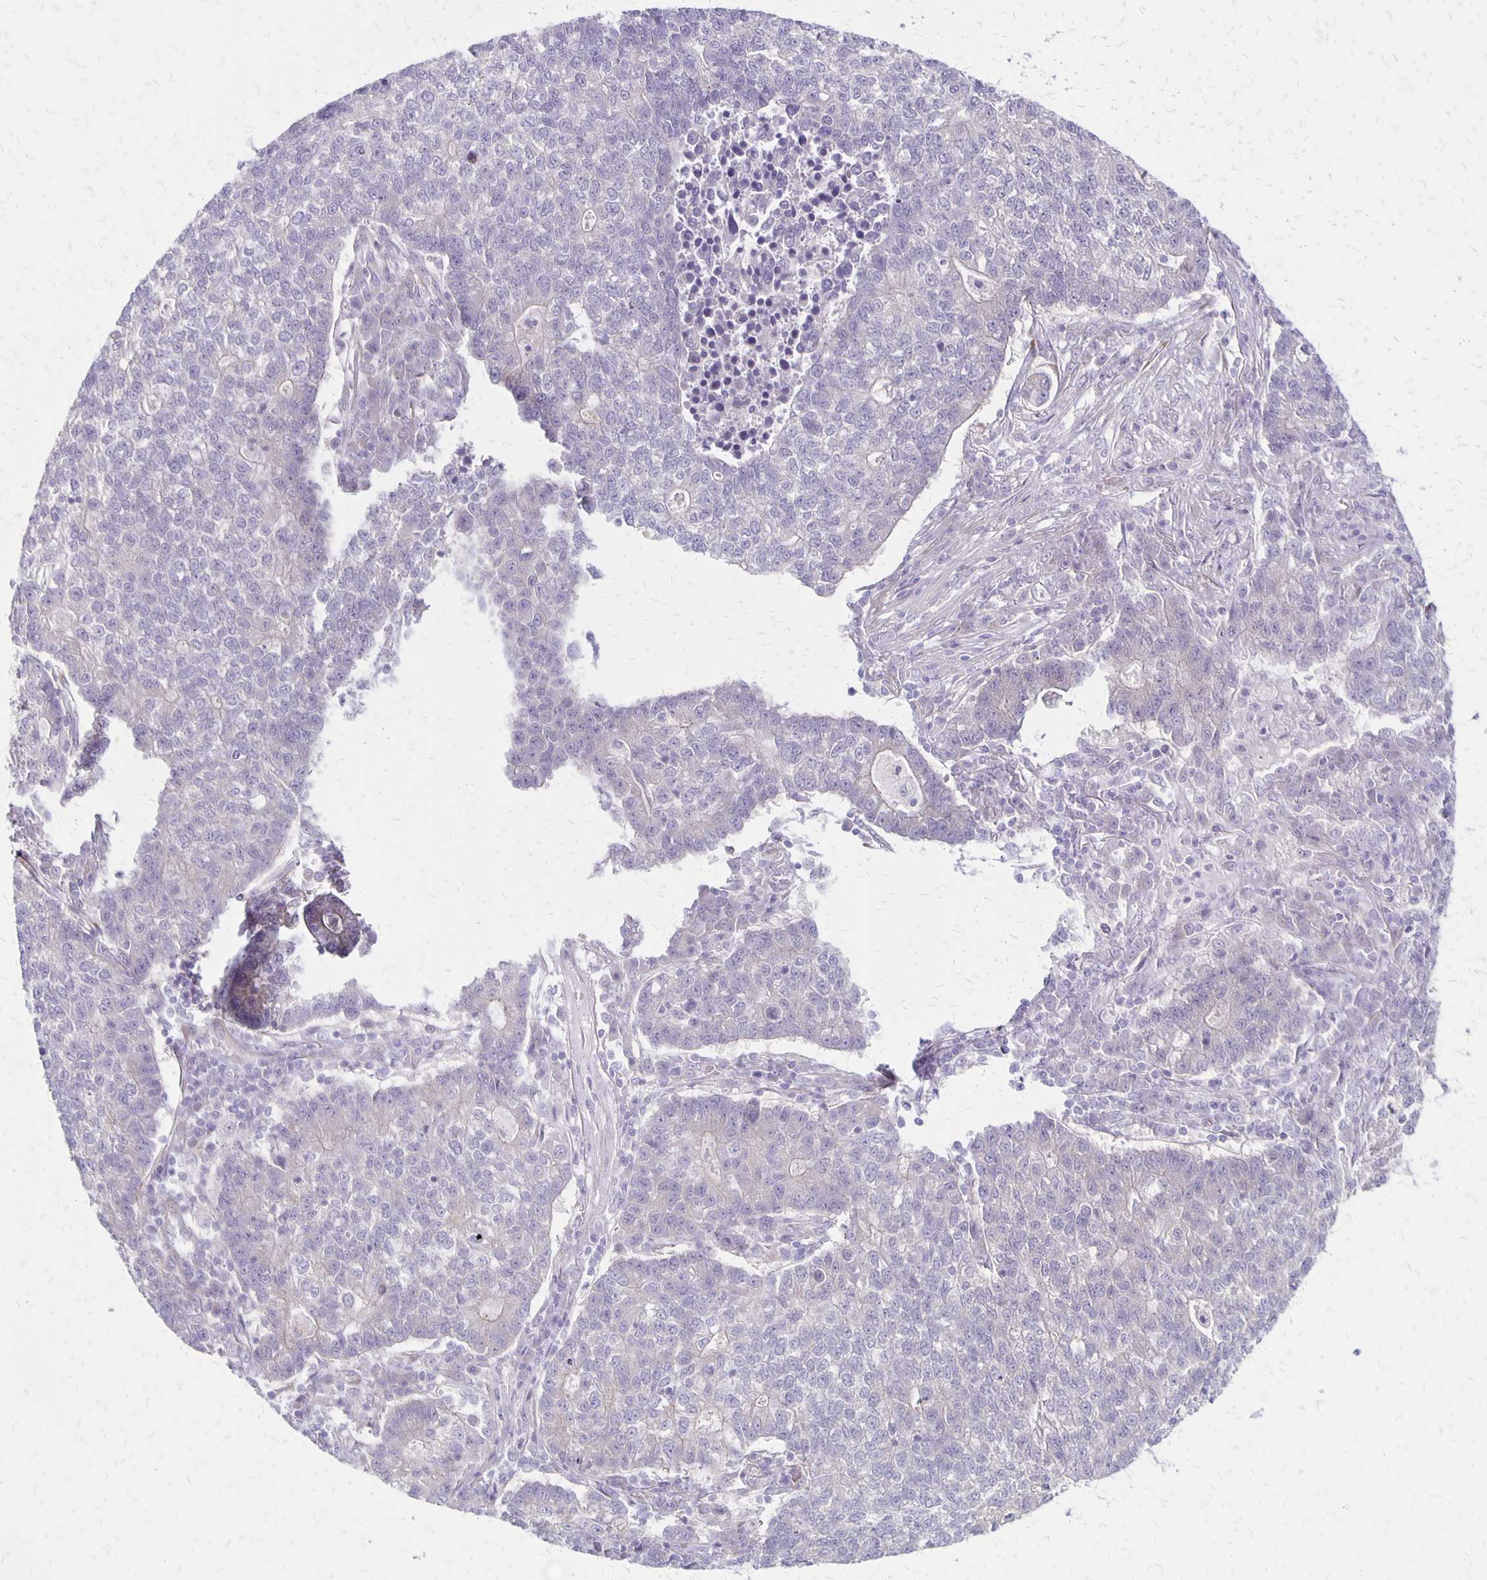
{"staining": {"intensity": "negative", "quantity": "none", "location": "none"}, "tissue": "lung cancer", "cell_type": "Tumor cells", "image_type": "cancer", "snomed": [{"axis": "morphology", "description": "Adenocarcinoma, NOS"}, {"axis": "topography", "description": "Lung"}], "caption": "The micrograph reveals no significant positivity in tumor cells of lung cancer (adenocarcinoma).", "gene": "HOMER1", "patient": {"sex": "male", "age": 57}}